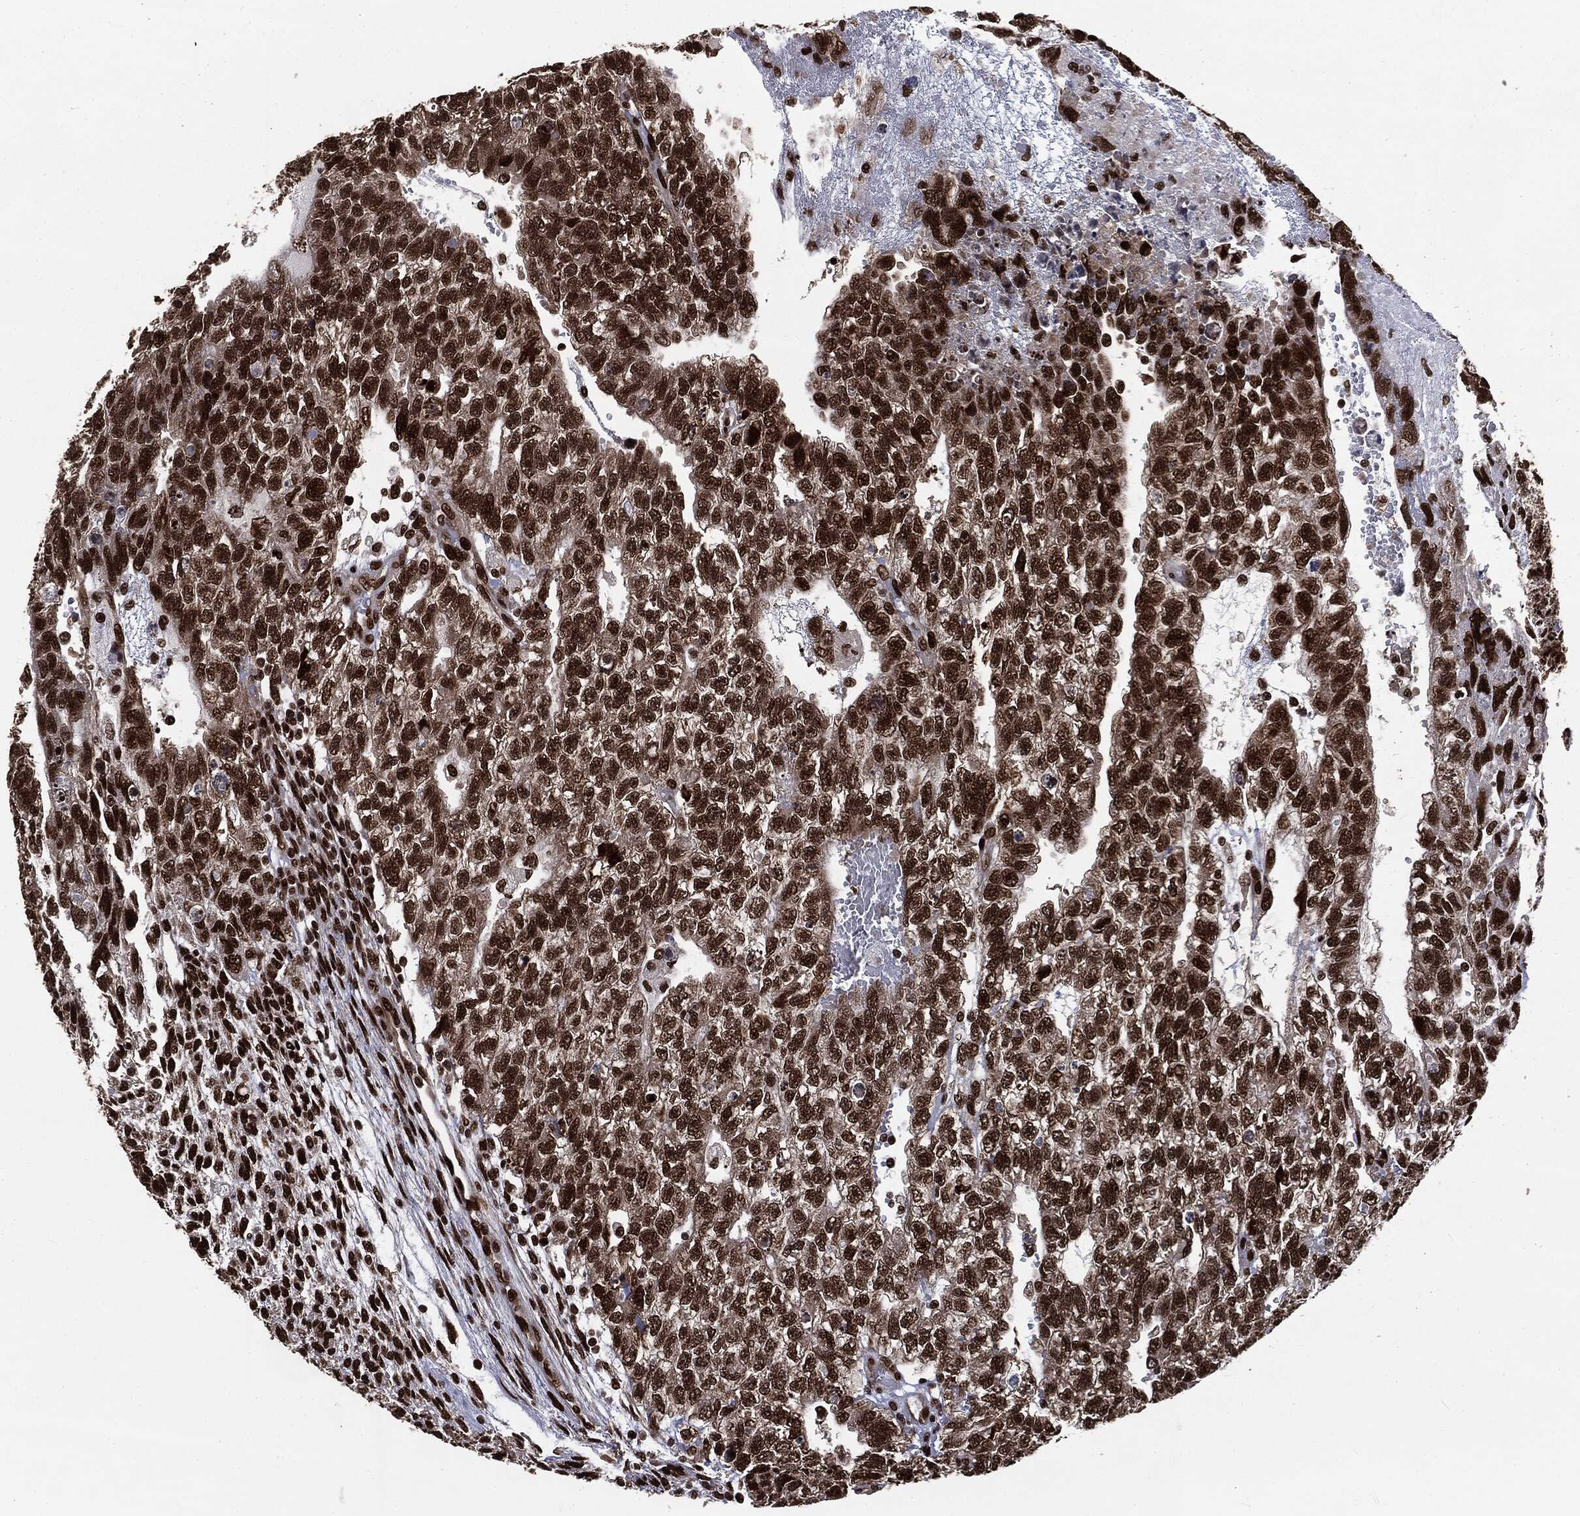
{"staining": {"intensity": "strong", "quantity": ">75%", "location": "nuclear"}, "tissue": "testis cancer", "cell_type": "Tumor cells", "image_type": "cancer", "snomed": [{"axis": "morphology", "description": "Carcinoma, Embryonal, NOS"}, {"axis": "topography", "description": "Testis"}], "caption": "Testis cancer (embryonal carcinoma) stained with DAB immunohistochemistry (IHC) demonstrates high levels of strong nuclear positivity in about >75% of tumor cells.", "gene": "DVL2", "patient": {"sex": "male", "age": 26}}